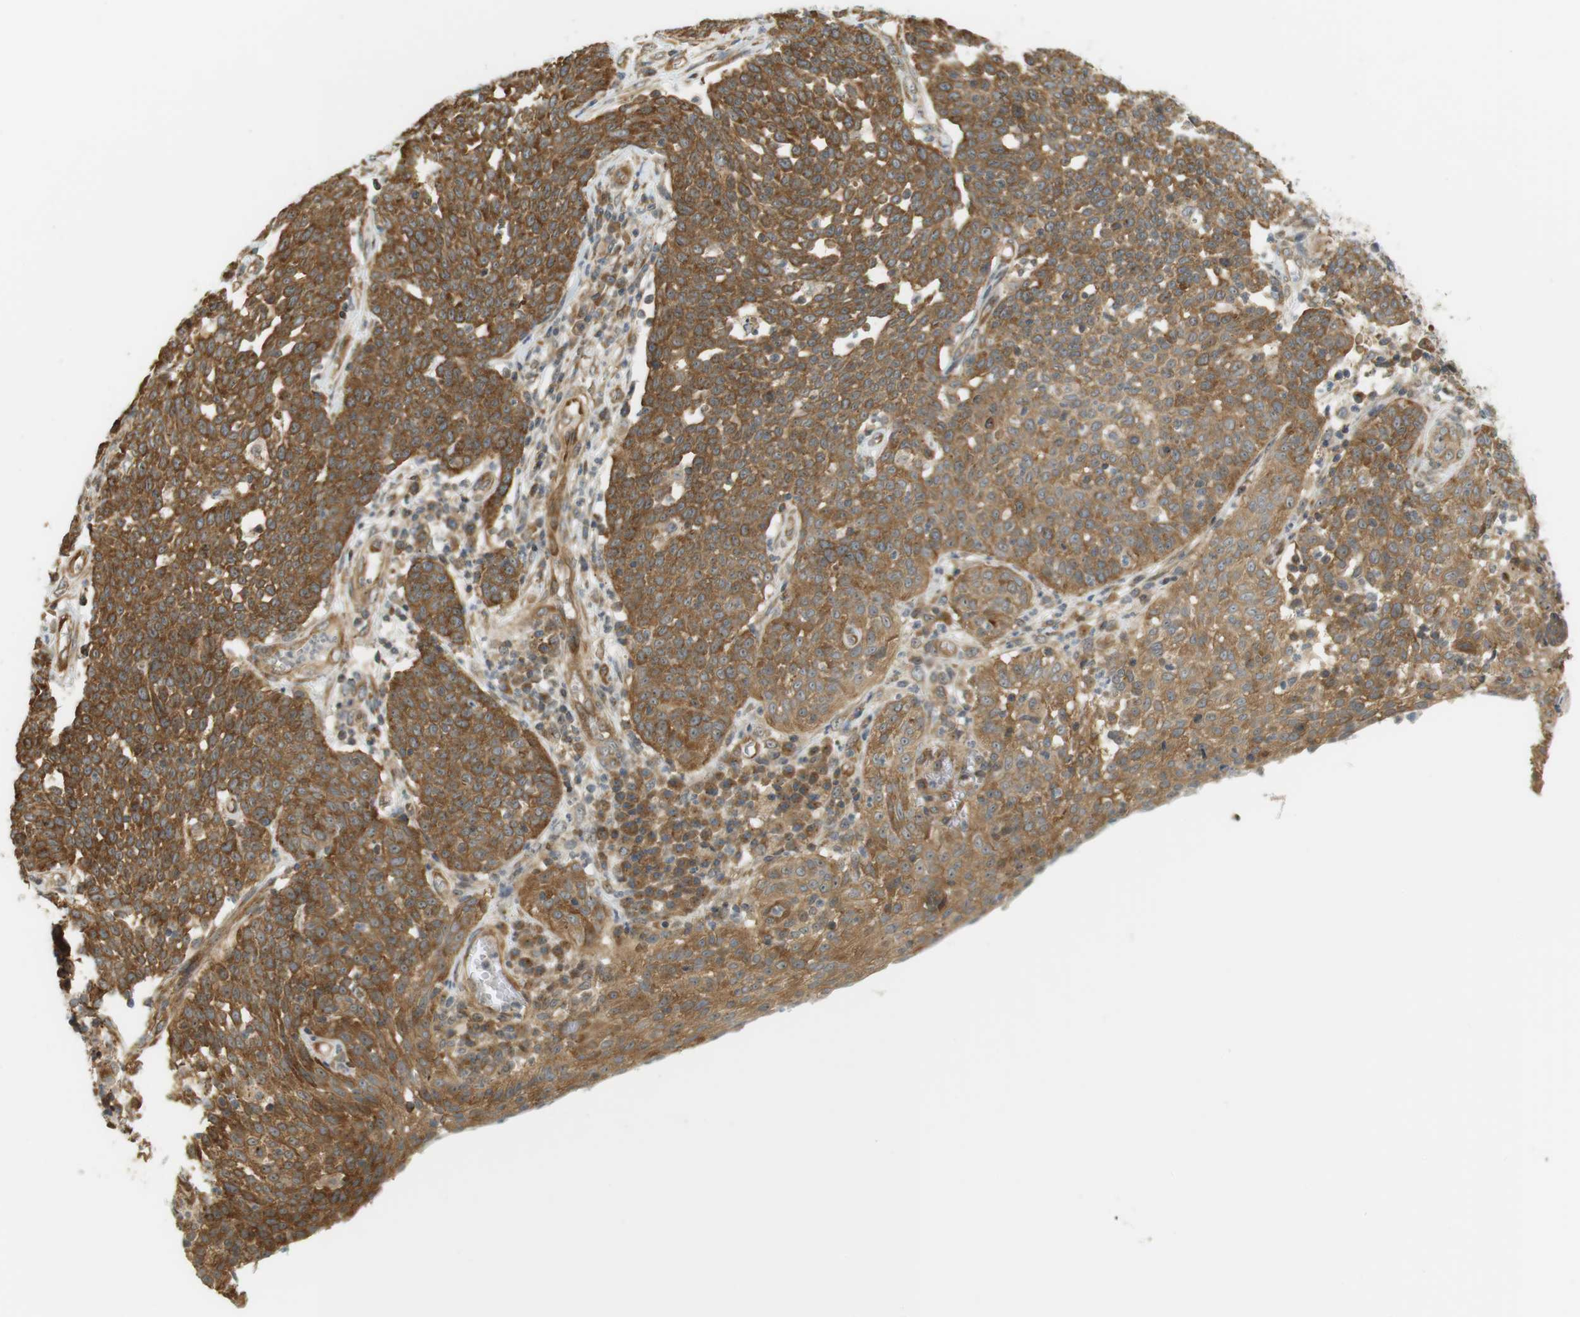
{"staining": {"intensity": "moderate", "quantity": ">75%", "location": "cytoplasmic/membranous,nuclear"}, "tissue": "cervical cancer", "cell_type": "Tumor cells", "image_type": "cancer", "snomed": [{"axis": "morphology", "description": "Squamous cell carcinoma, NOS"}, {"axis": "topography", "description": "Cervix"}], "caption": "The micrograph demonstrates staining of cervical cancer, revealing moderate cytoplasmic/membranous and nuclear protein staining (brown color) within tumor cells. (Brightfield microscopy of DAB IHC at high magnification).", "gene": "PA2G4", "patient": {"sex": "female", "age": 34}}